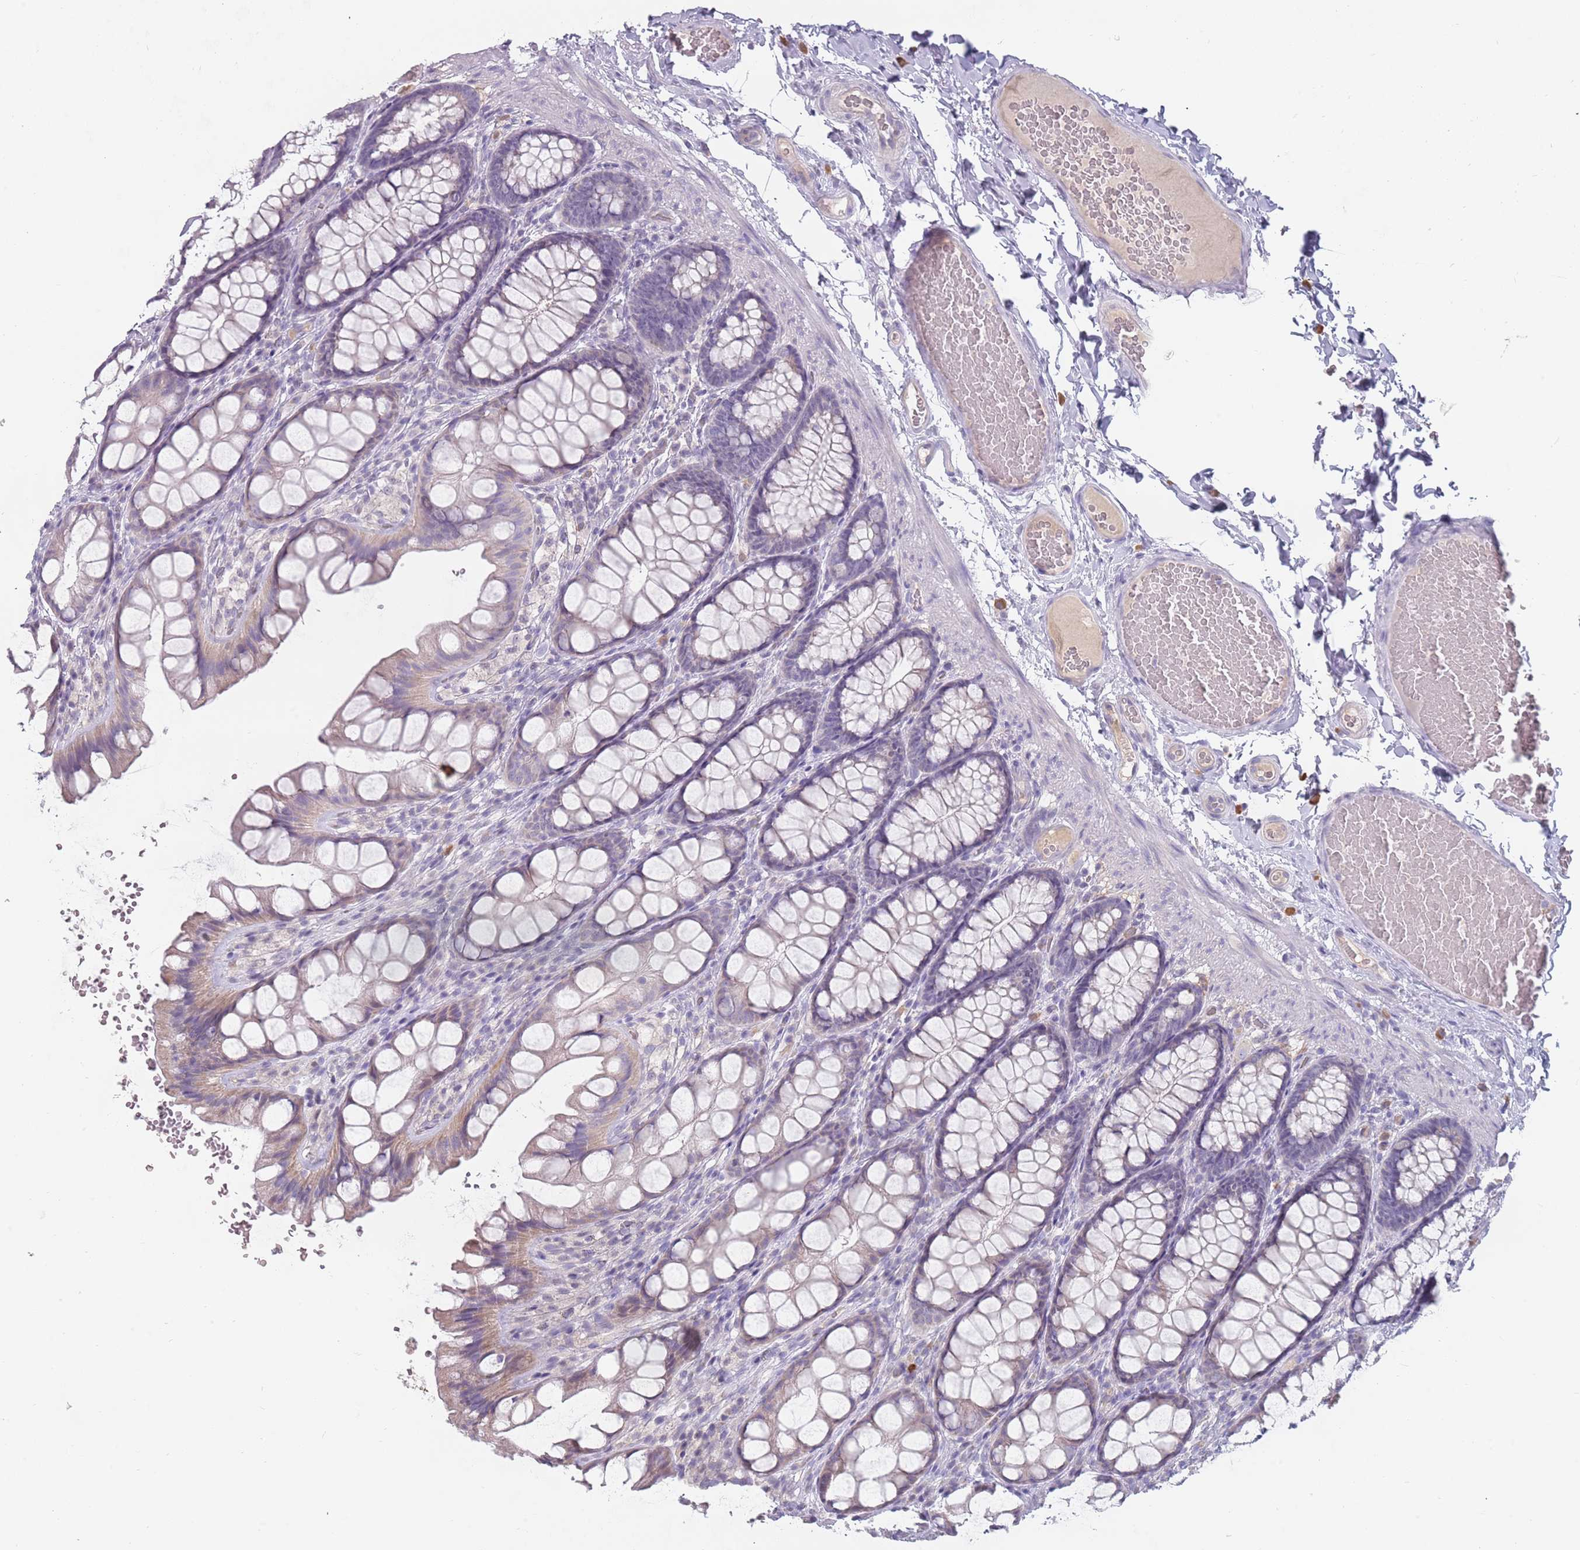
{"staining": {"intensity": "negative", "quantity": "none", "location": "none"}, "tissue": "colon", "cell_type": "Endothelial cells", "image_type": "normal", "snomed": [{"axis": "morphology", "description": "Normal tissue, NOS"}, {"axis": "topography", "description": "Colon"}], "caption": "Endothelial cells are negative for protein expression in normal human colon. (DAB immunohistochemistry (IHC) visualized using brightfield microscopy, high magnification).", "gene": "DDX4", "patient": {"sex": "male", "age": 47}}